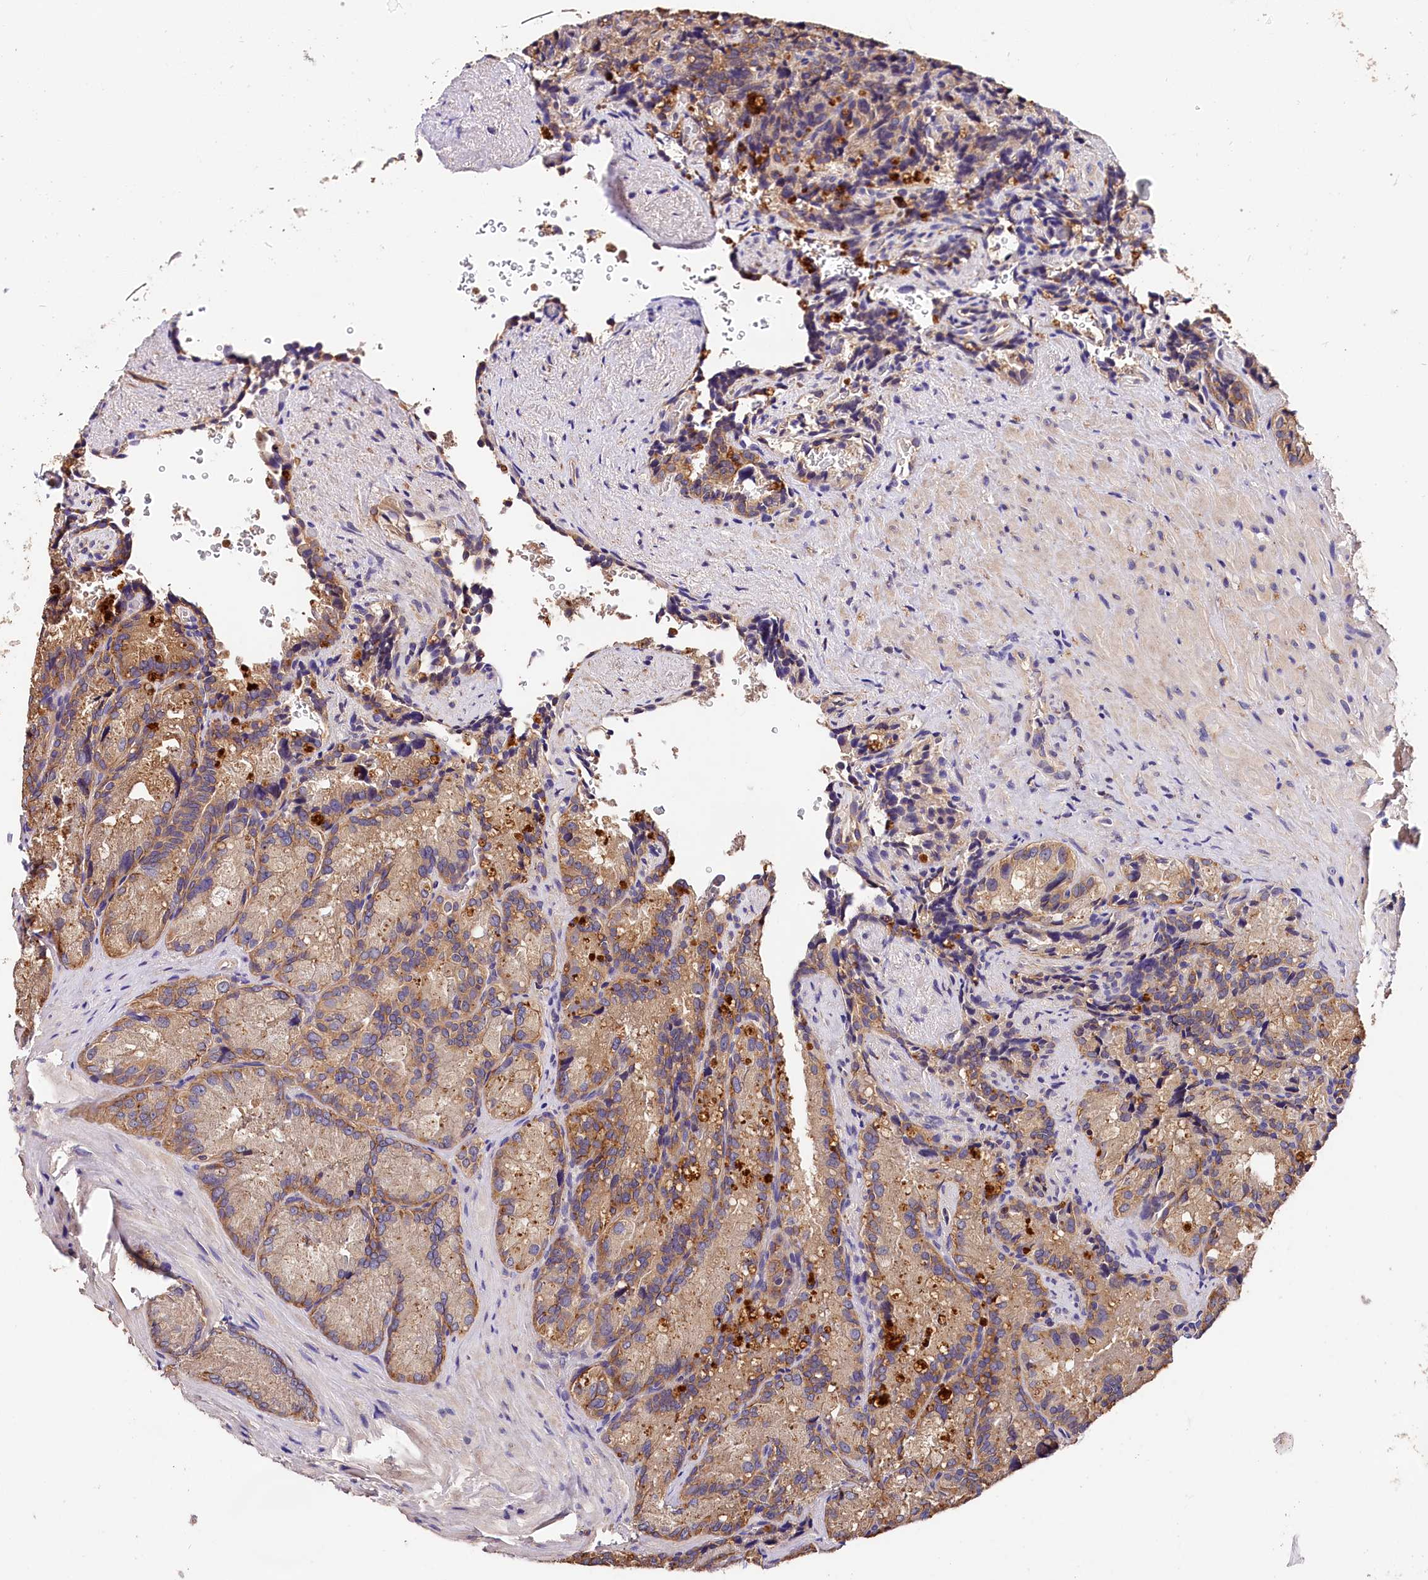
{"staining": {"intensity": "moderate", "quantity": ">75%", "location": "cytoplasmic/membranous"}, "tissue": "seminal vesicle", "cell_type": "Glandular cells", "image_type": "normal", "snomed": [{"axis": "morphology", "description": "Normal tissue, NOS"}, {"axis": "topography", "description": "Seminal veicle"}], "caption": "A high-resolution image shows immunohistochemistry staining of unremarkable seminal vesicle, which displays moderate cytoplasmic/membranous expression in about >75% of glandular cells.", "gene": "OAS3", "patient": {"sex": "male", "age": 62}}